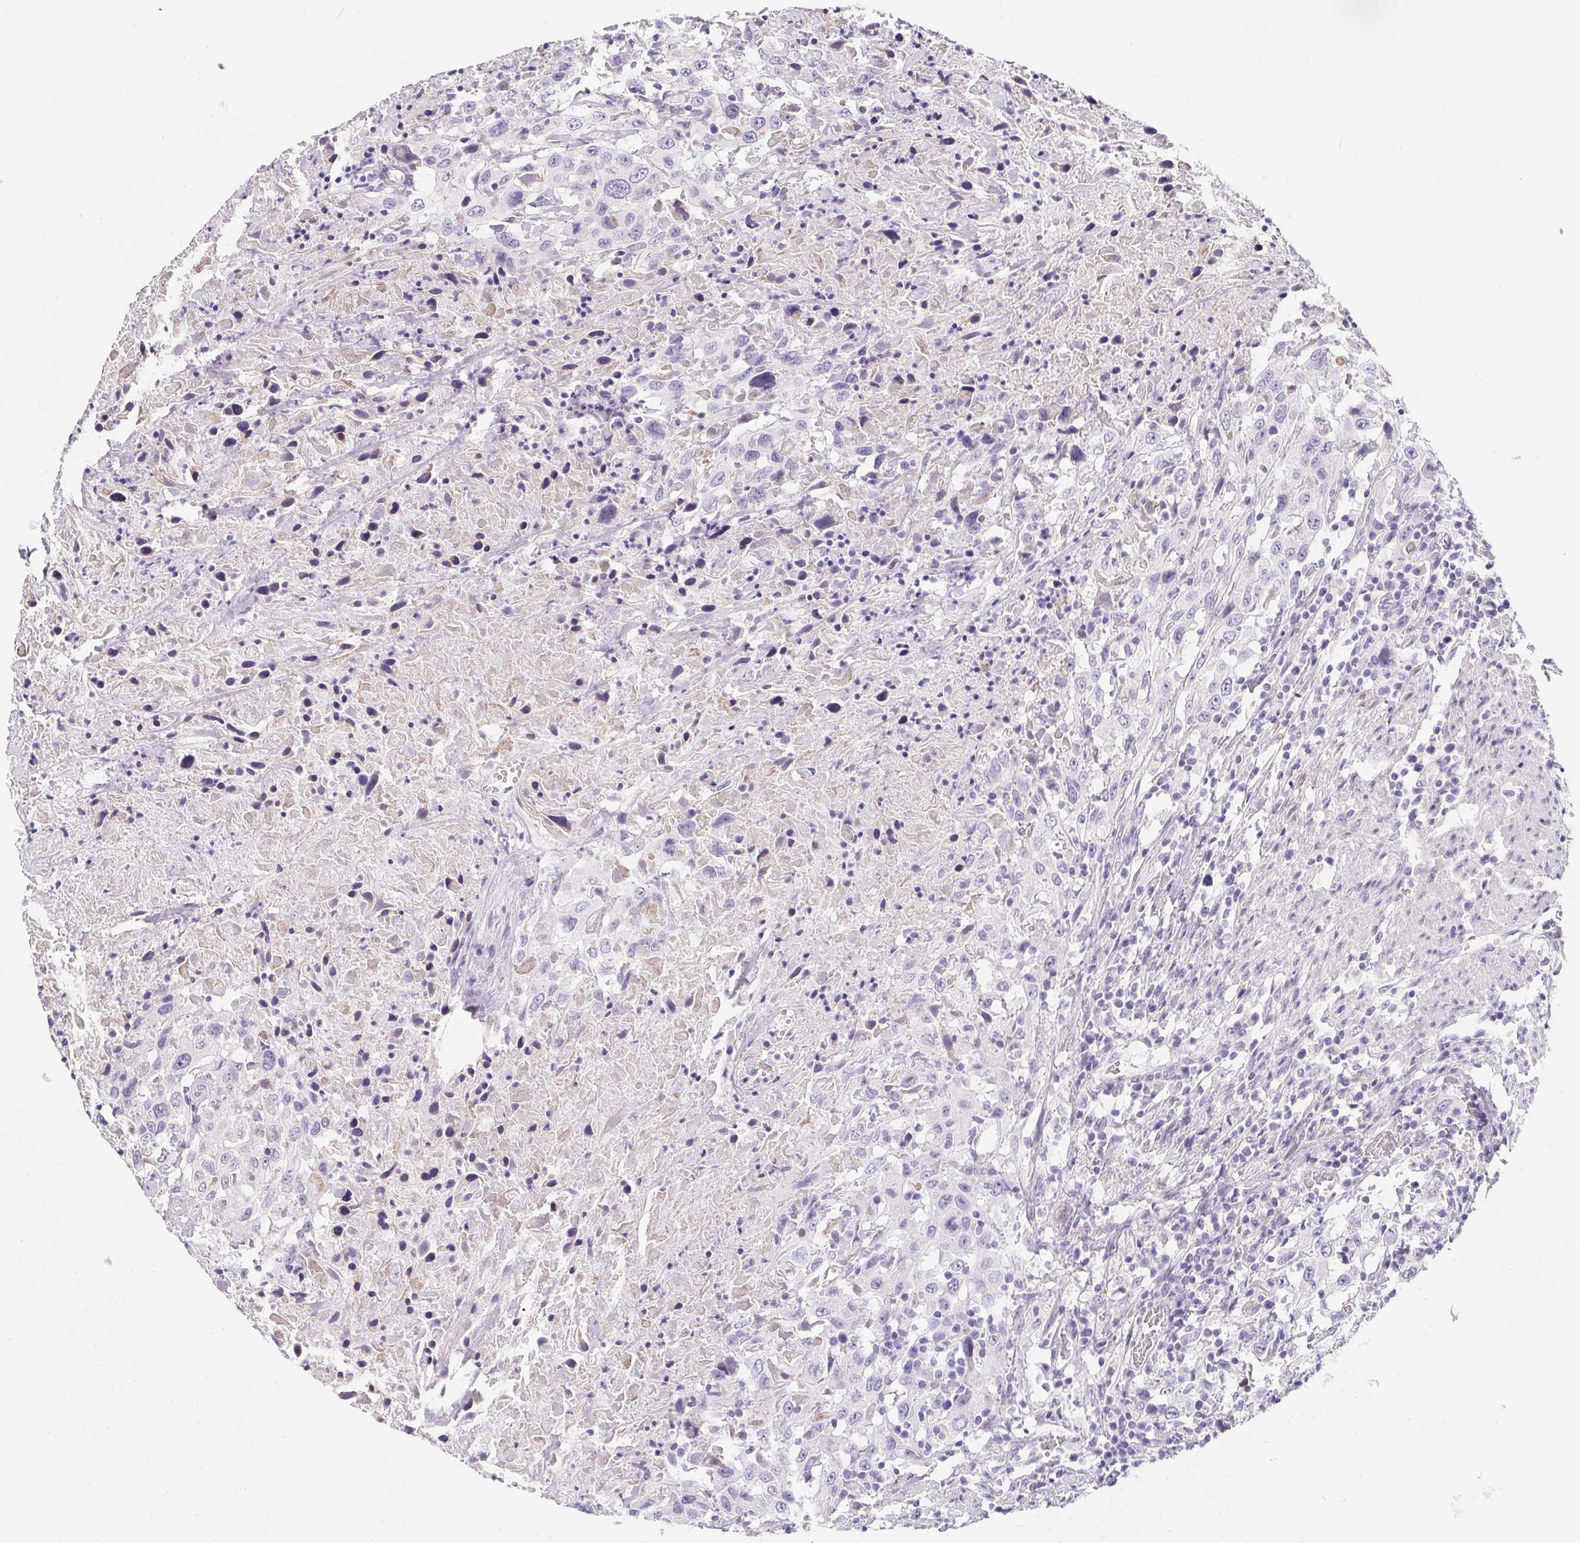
{"staining": {"intensity": "negative", "quantity": "none", "location": "none"}, "tissue": "urothelial cancer", "cell_type": "Tumor cells", "image_type": "cancer", "snomed": [{"axis": "morphology", "description": "Urothelial carcinoma, High grade"}, {"axis": "topography", "description": "Urinary bladder"}], "caption": "DAB immunohistochemical staining of urothelial cancer demonstrates no significant staining in tumor cells. (Immunohistochemistry, brightfield microscopy, high magnification).", "gene": "MAP1A", "patient": {"sex": "male", "age": 61}}